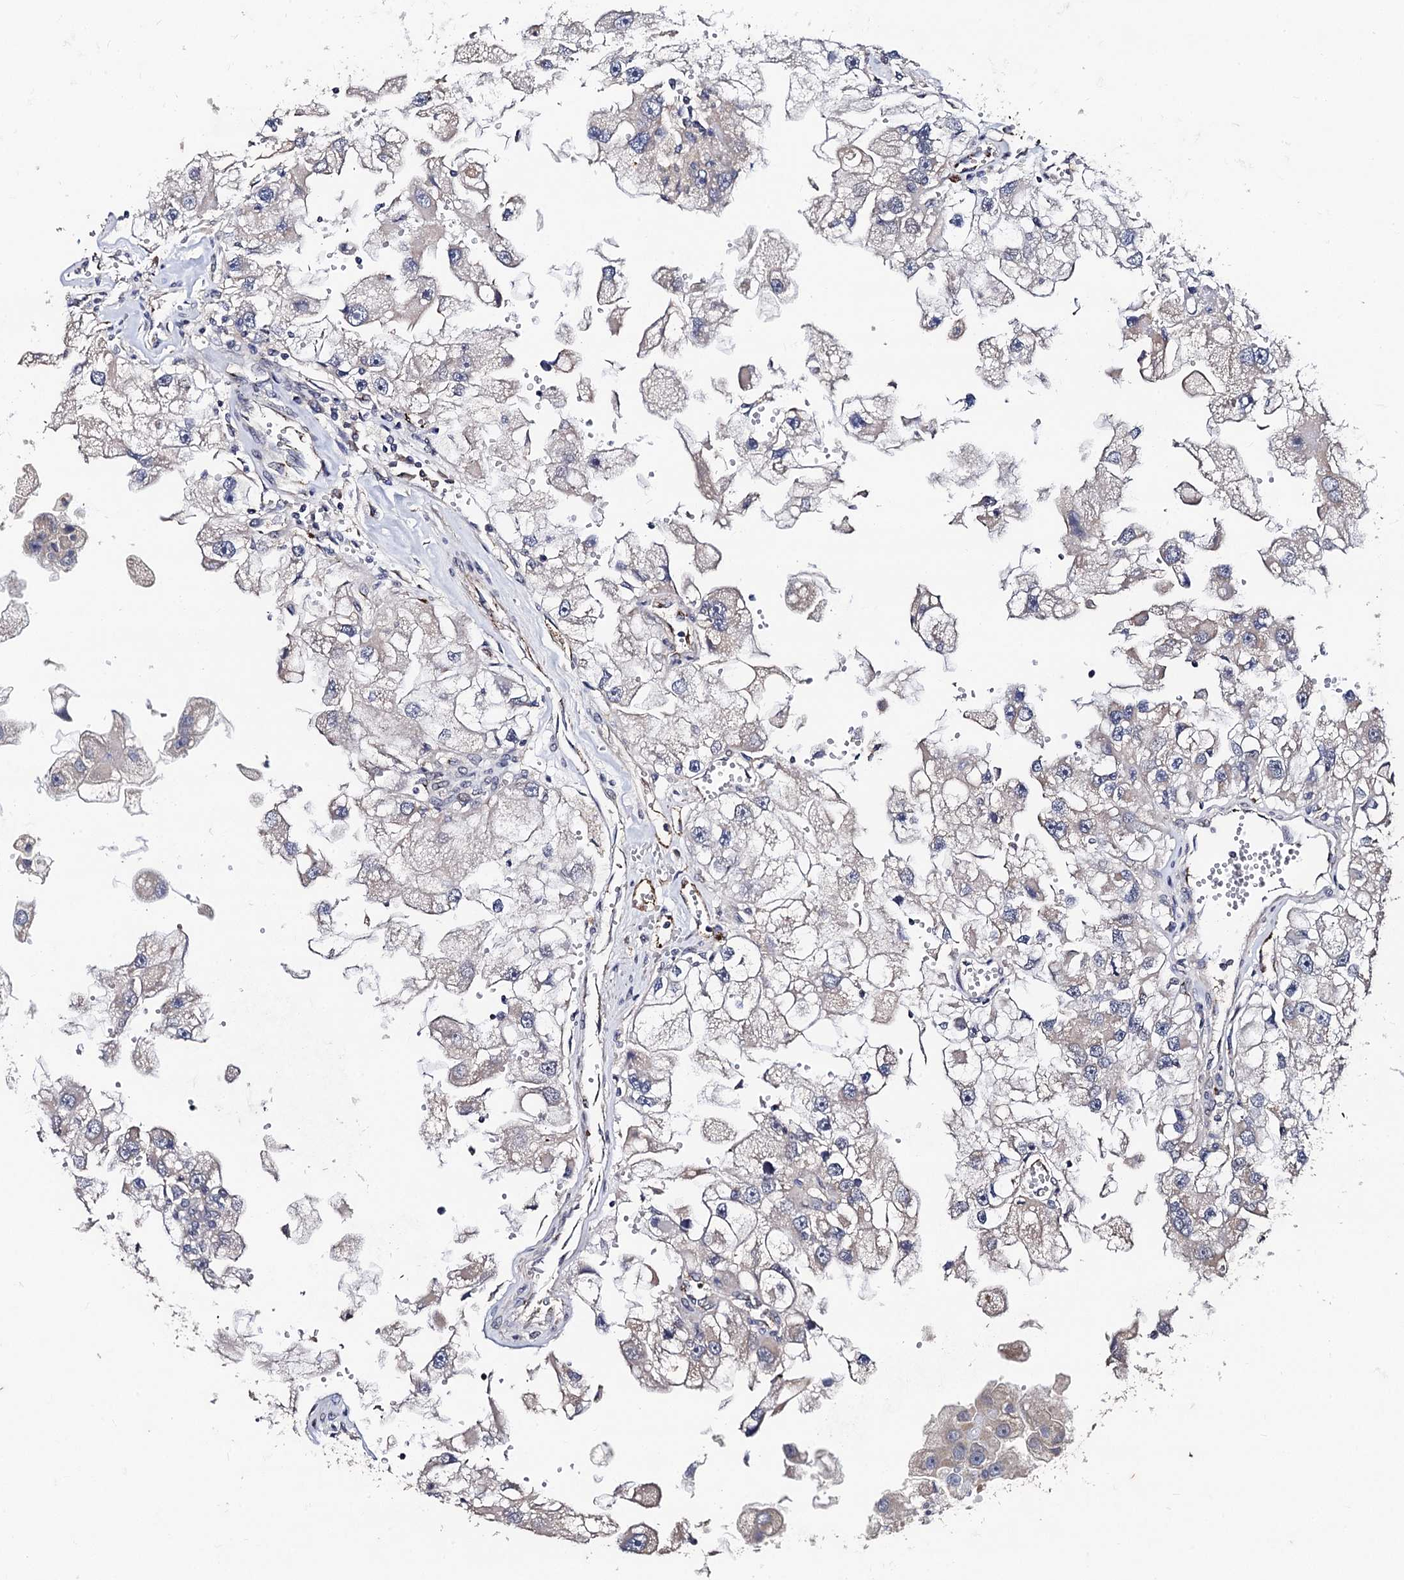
{"staining": {"intensity": "negative", "quantity": "none", "location": "none"}, "tissue": "renal cancer", "cell_type": "Tumor cells", "image_type": "cancer", "snomed": [{"axis": "morphology", "description": "Adenocarcinoma, NOS"}, {"axis": "topography", "description": "Kidney"}], "caption": "Immunohistochemistry photomicrograph of neoplastic tissue: human renal cancer (adenocarcinoma) stained with DAB displays no significant protein expression in tumor cells.", "gene": "PPTC7", "patient": {"sex": "male", "age": 63}}